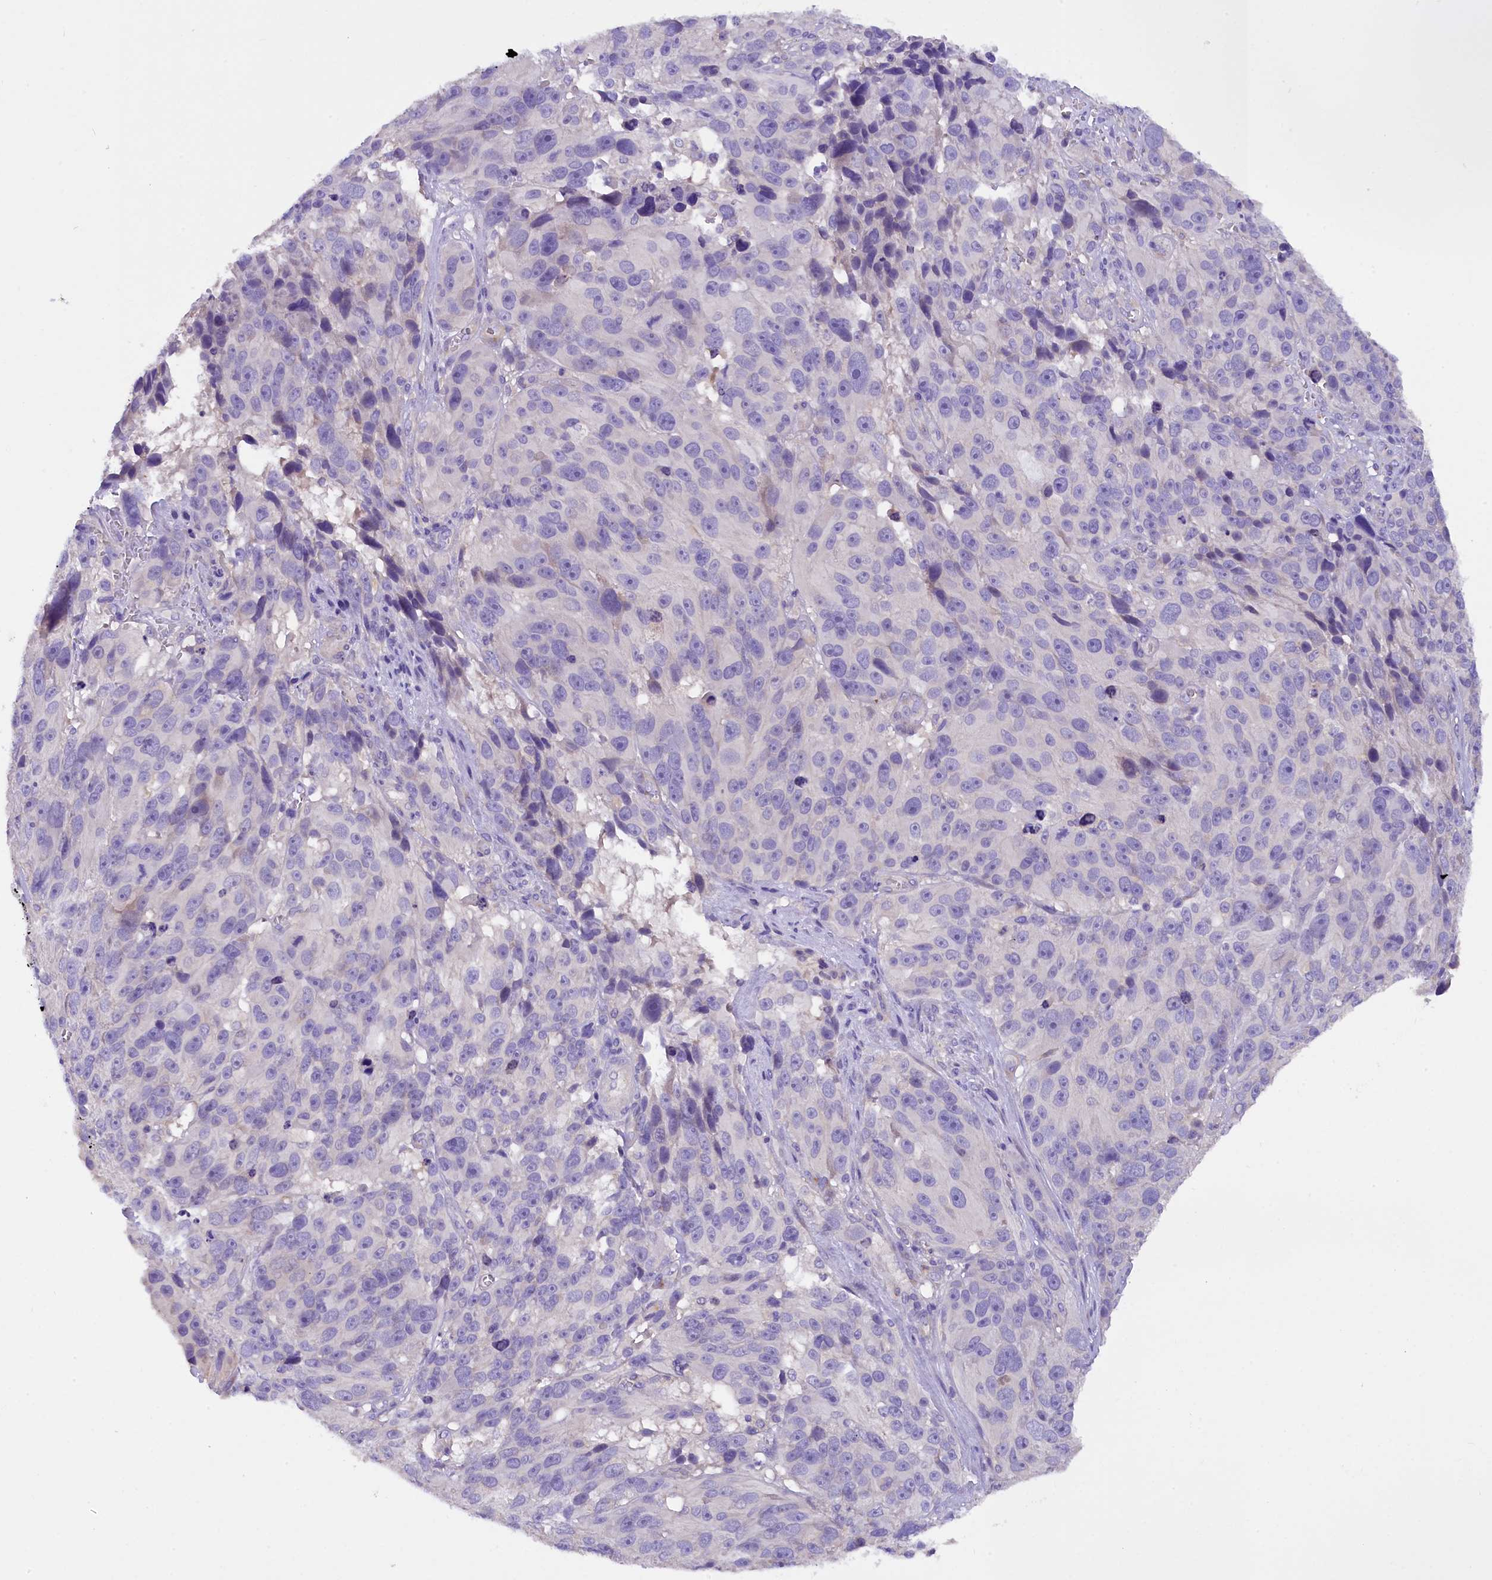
{"staining": {"intensity": "negative", "quantity": "none", "location": "none"}, "tissue": "melanoma", "cell_type": "Tumor cells", "image_type": "cancer", "snomed": [{"axis": "morphology", "description": "Malignant melanoma, NOS"}, {"axis": "topography", "description": "Skin"}], "caption": "The image reveals no significant expression in tumor cells of melanoma.", "gene": "AP3B2", "patient": {"sex": "male", "age": 84}}